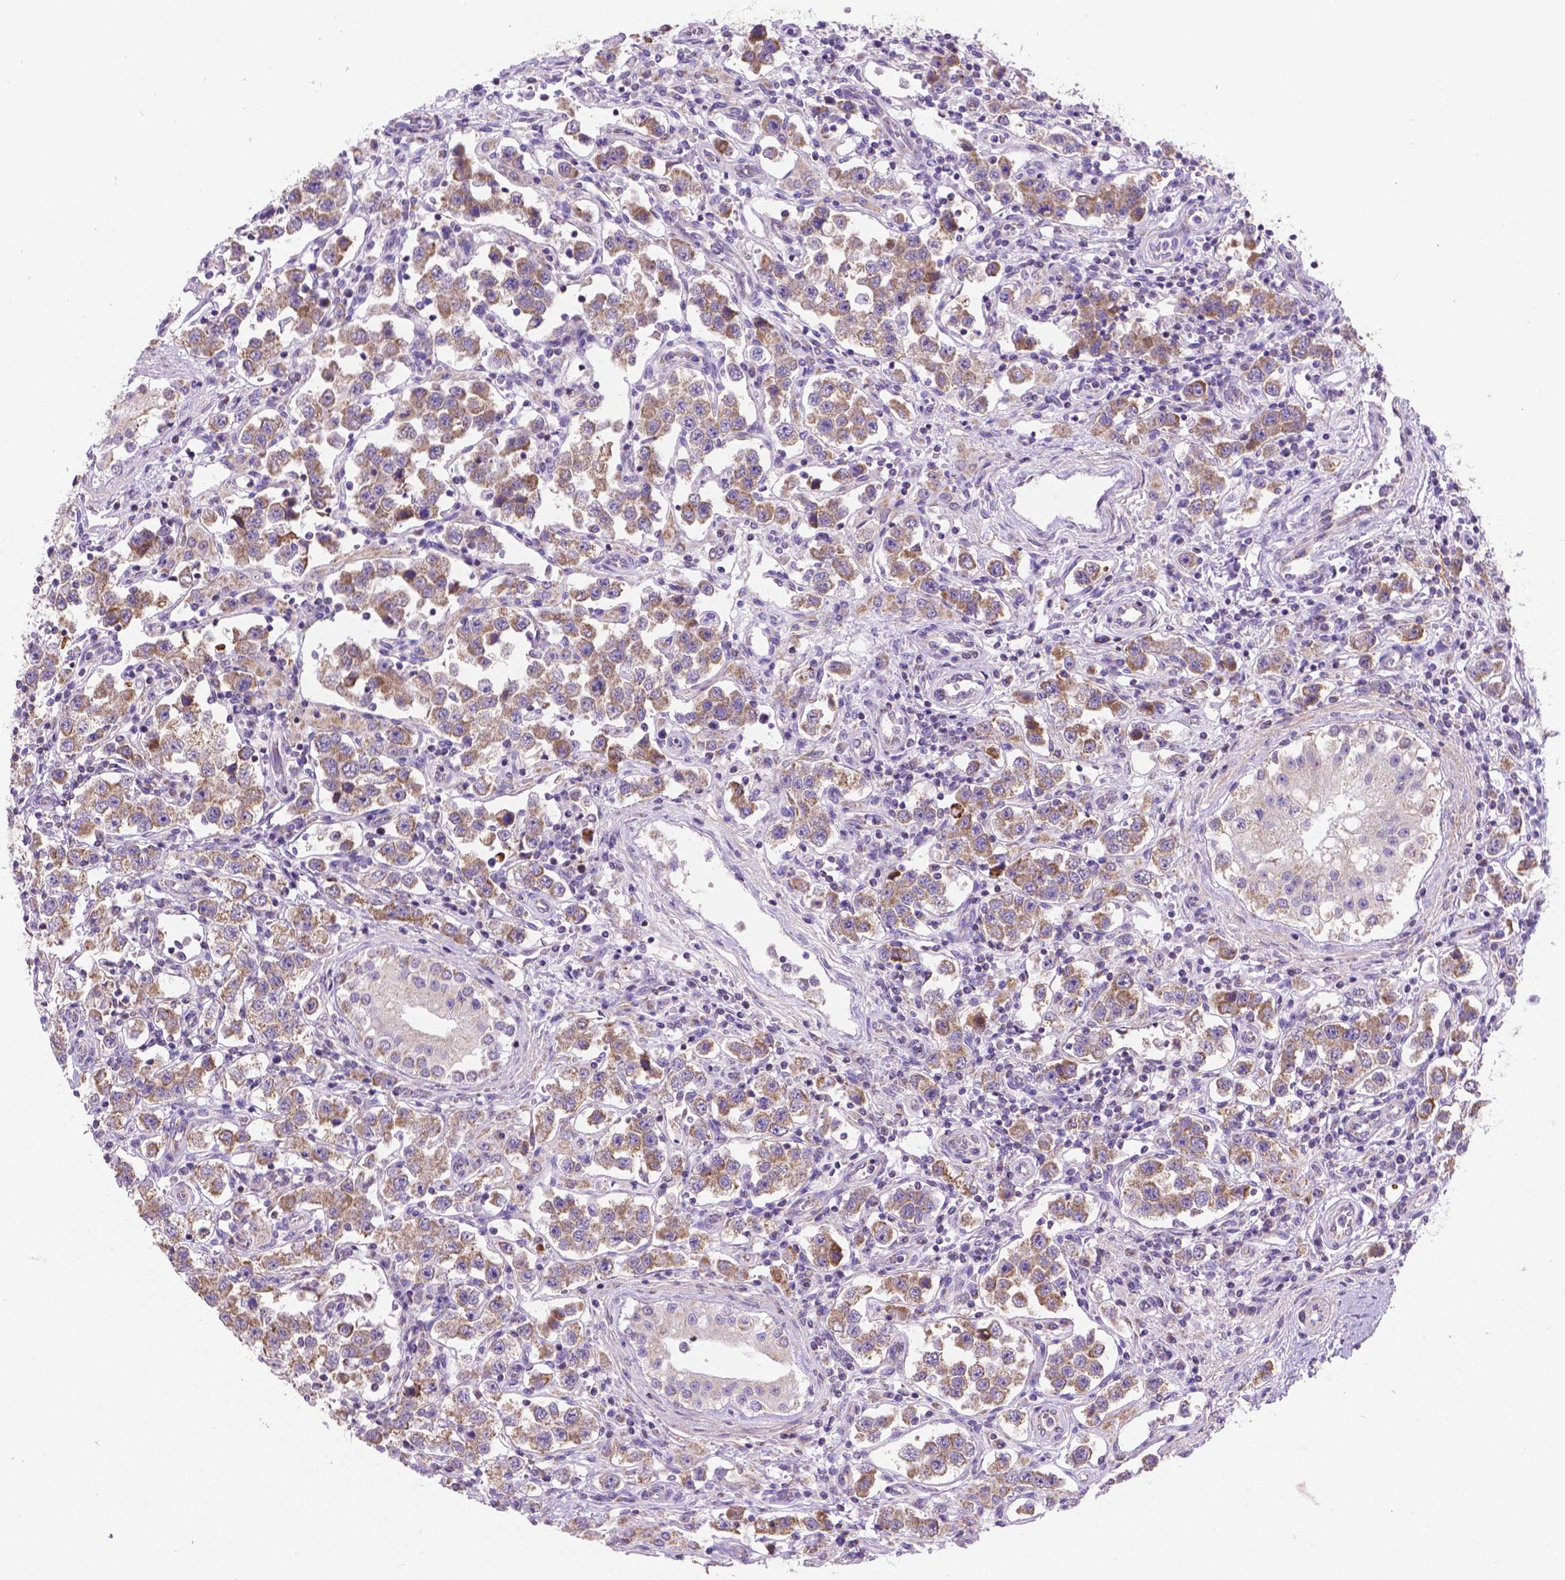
{"staining": {"intensity": "moderate", "quantity": "25%-75%", "location": "cytoplasmic/membranous"}, "tissue": "testis cancer", "cell_type": "Tumor cells", "image_type": "cancer", "snomed": [{"axis": "morphology", "description": "Seminoma, NOS"}, {"axis": "topography", "description": "Testis"}], "caption": "Immunohistochemical staining of testis seminoma demonstrates moderate cytoplasmic/membranous protein positivity in about 25%-75% of tumor cells.", "gene": "CSPG5", "patient": {"sex": "male", "age": 37}}